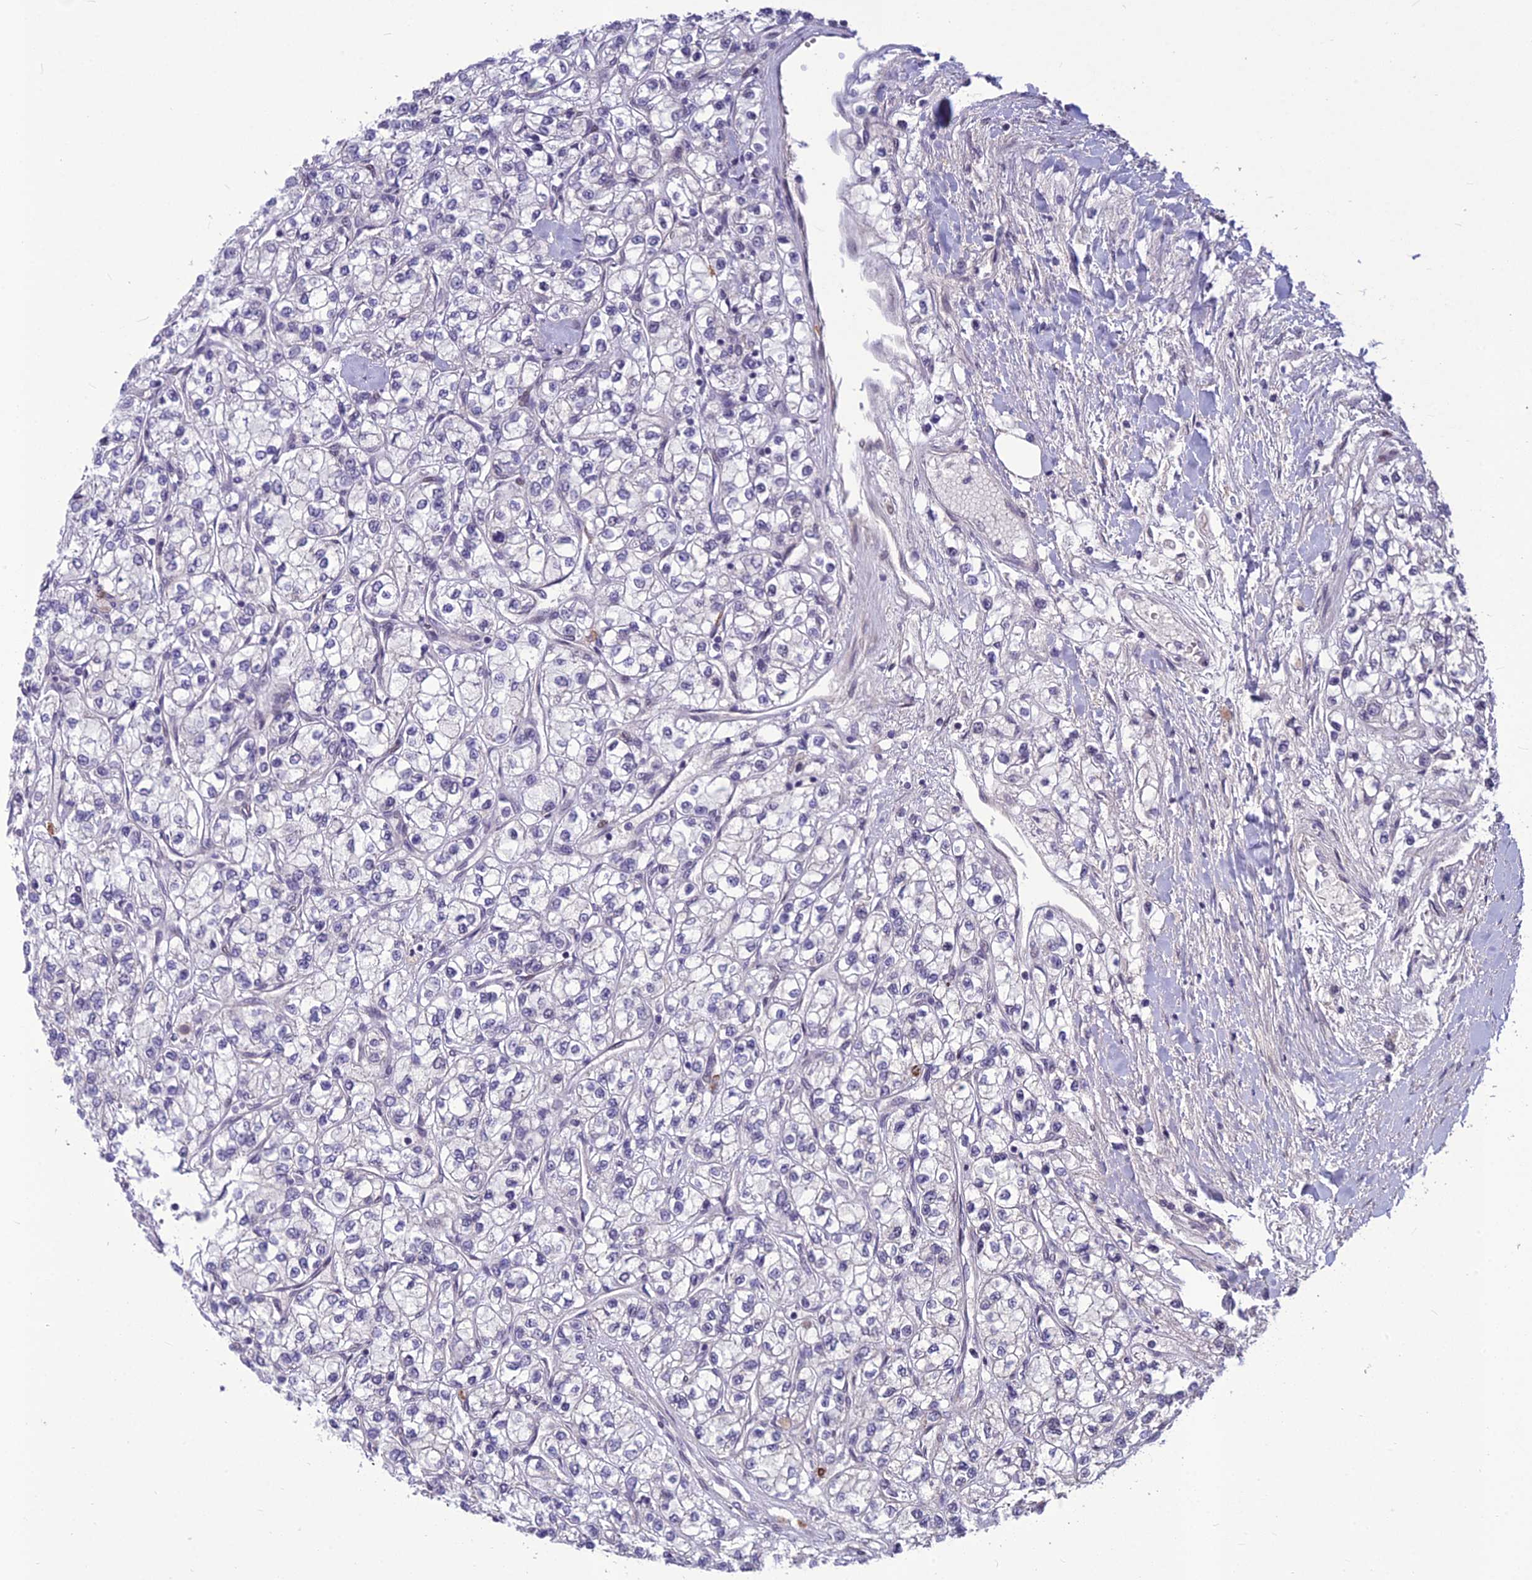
{"staining": {"intensity": "negative", "quantity": "none", "location": "none"}, "tissue": "renal cancer", "cell_type": "Tumor cells", "image_type": "cancer", "snomed": [{"axis": "morphology", "description": "Adenocarcinoma, NOS"}, {"axis": "topography", "description": "Kidney"}], "caption": "IHC of renal cancer (adenocarcinoma) reveals no staining in tumor cells.", "gene": "FBRS", "patient": {"sex": "male", "age": 80}}